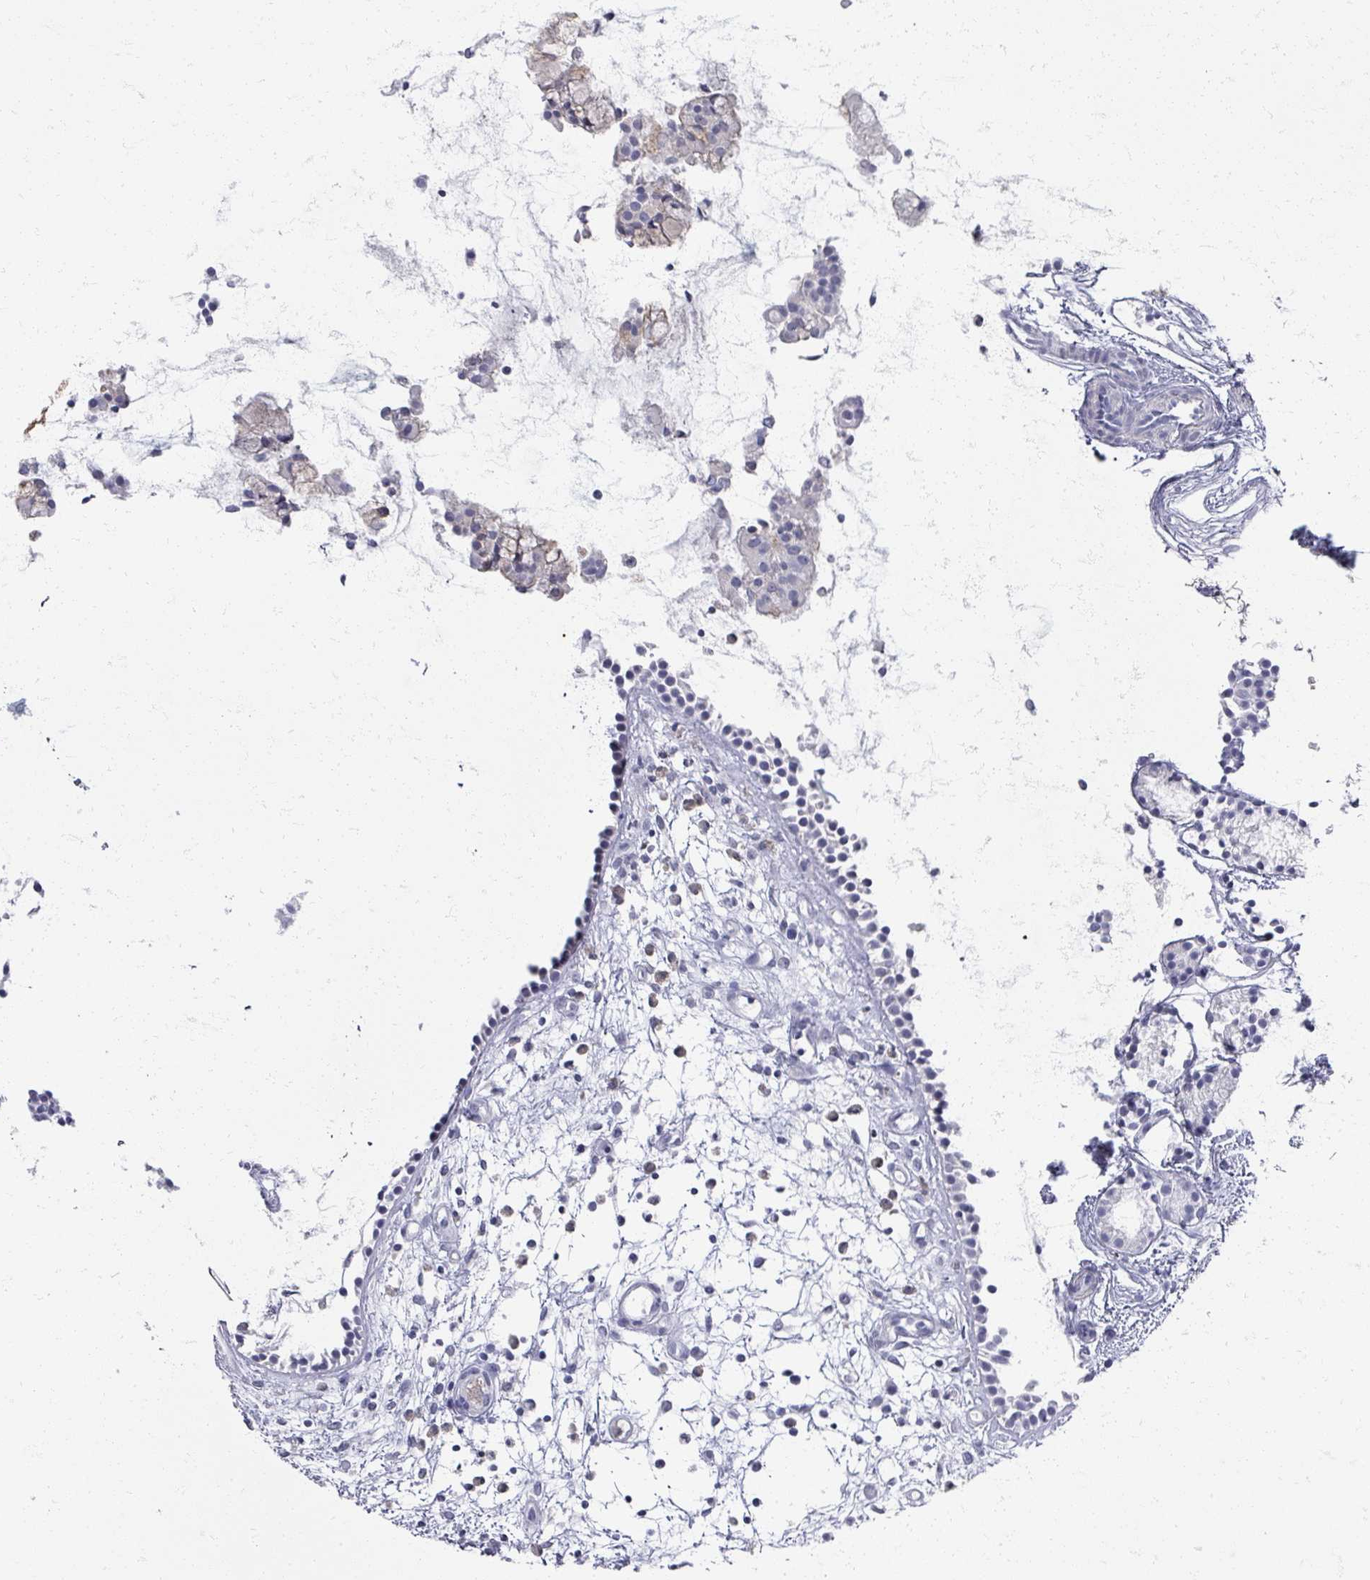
{"staining": {"intensity": "negative", "quantity": "none", "location": "none"}, "tissue": "nasopharynx", "cell_type": "Respiratory epithelial cells", "image_type": "normal", "snomed": [{"axis": "morphology", "description": "Normal tissue, NOS"}, {"axis": "topography", "description": "Nasopharynx"}], "caption": "Respiratory epithelial cells show no significant protein expression in unremarkable nasopharynx. Nuclei are stained in blue.", "gene": "OMG", "patient": {"sex": "female", "age": 62}}